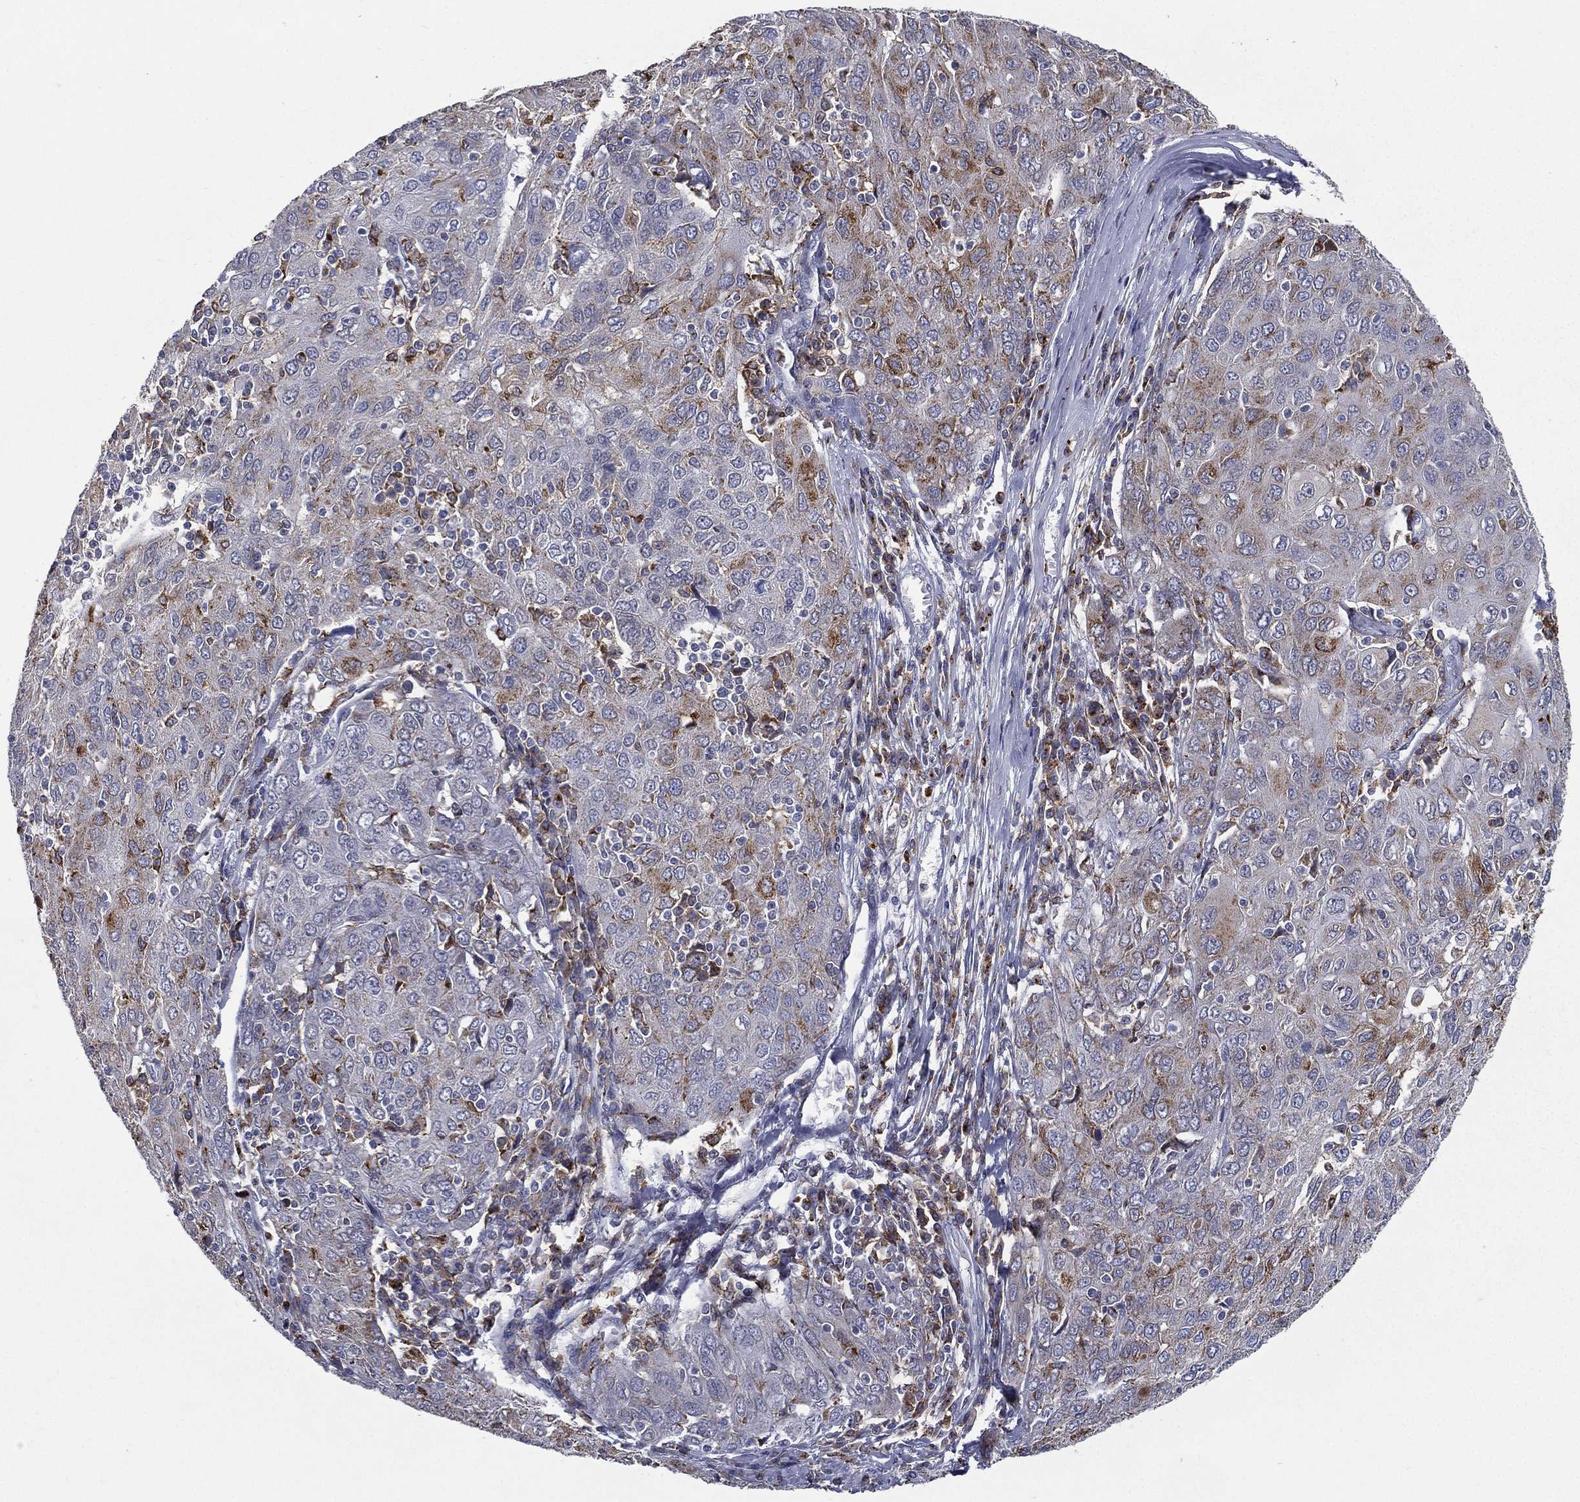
{"staining": {"intensity": "moderate", "quantity": "<25%", "location": "cytoplasmic/membranous"}, "tissue": "ovarian cancer", "cell_type": "Tumor cells", "image_type": "cancer", "snomed": [{"axis": "morphology", "description": "Carcinoma, endometroid"}, {"axis": "topography", "description": "Ovary"}], "caption": "Moderate cytoplasmic/membranous protein expression is appreciated in approximately <25% of tumor cells in endometroid carcinoma (ovarian). (brown staining indicates protein expression, while blue staining denotes nuclei).", "gene": "EVI2B", "patient": {"sex": "female", "age": 50}}